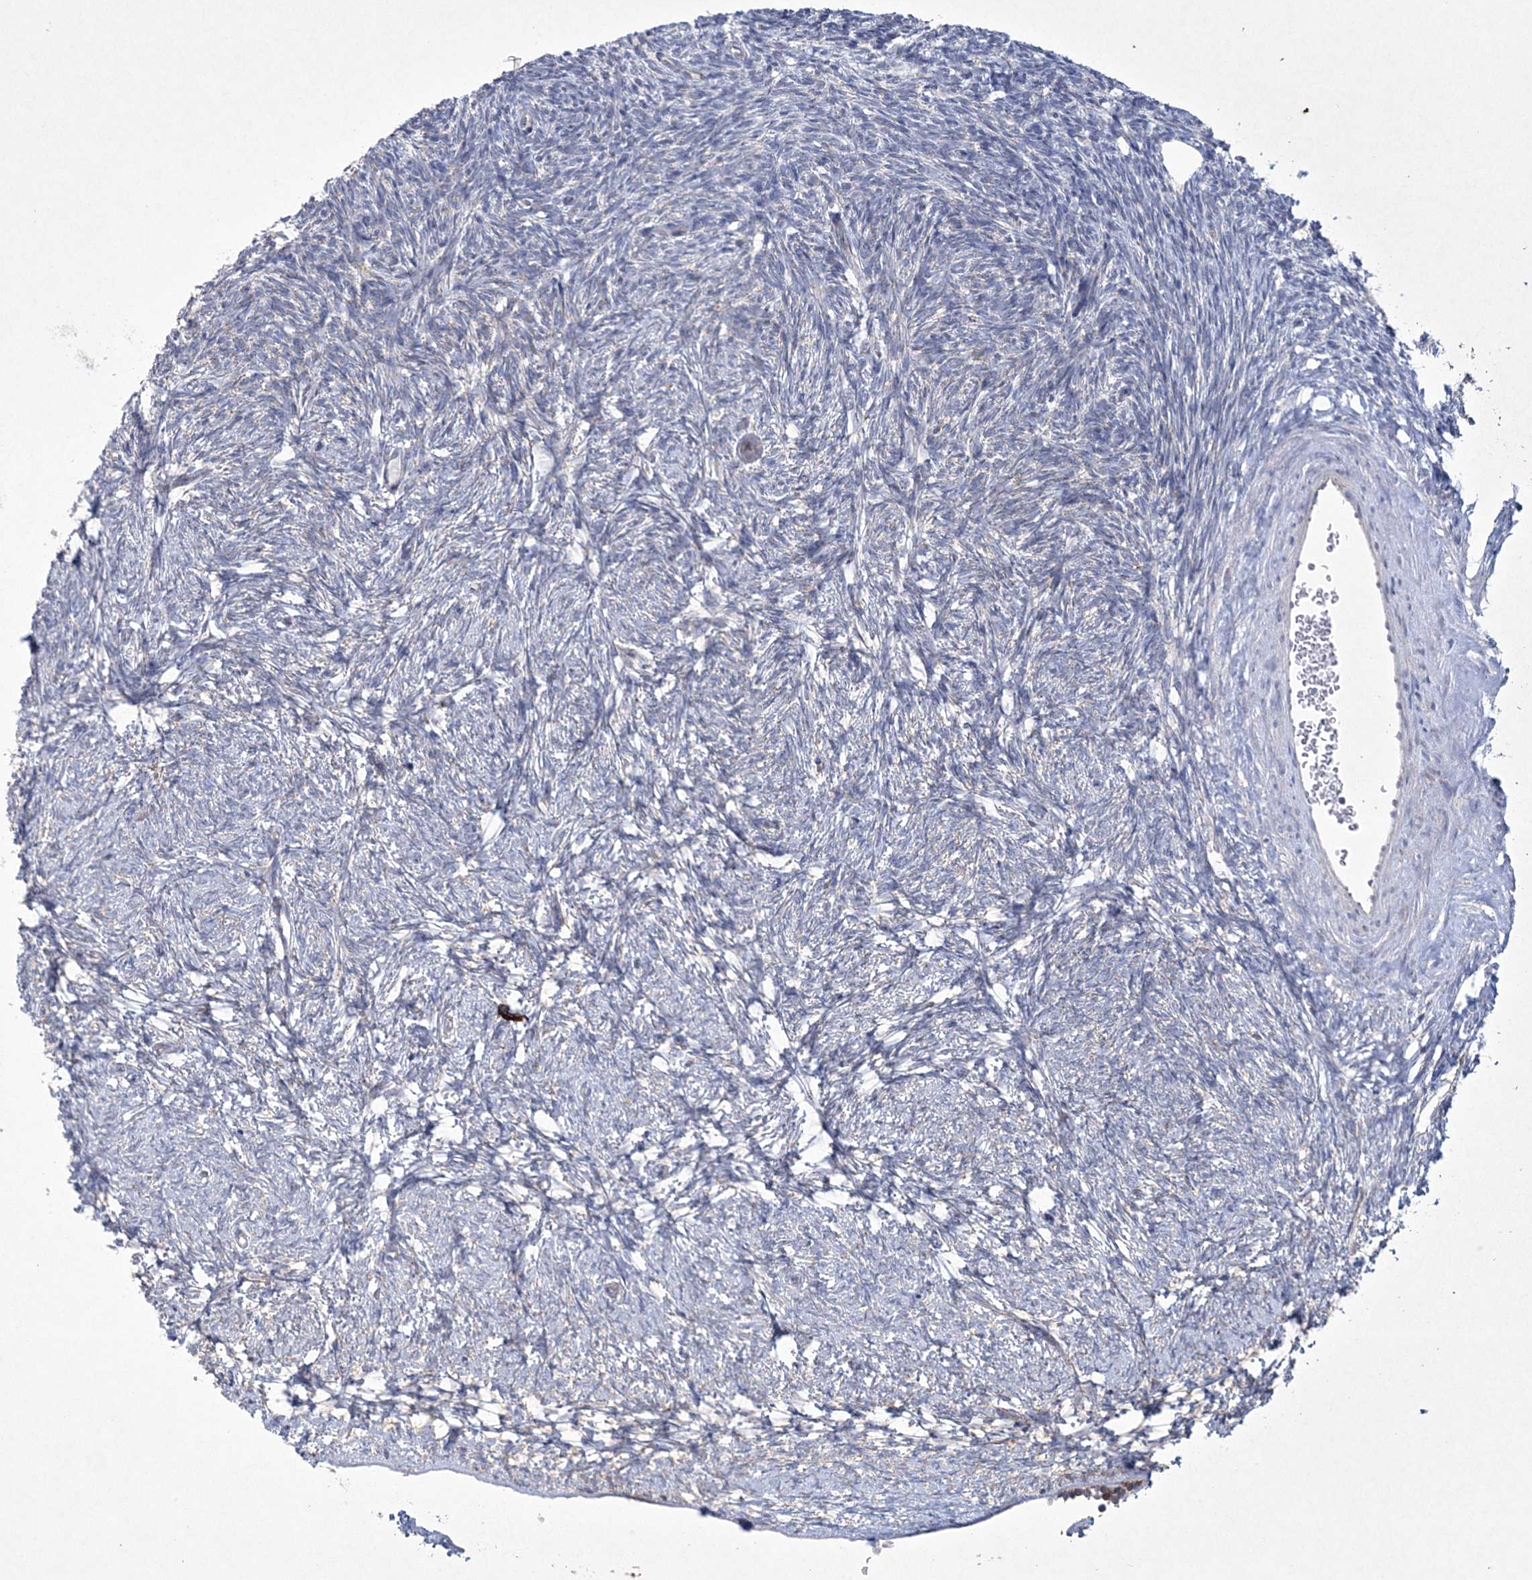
{"staining": {"intensity": "negative", "quantity": "none", "location": "none"}, "tissue": "ovary", "cell_type": "Ovarian stroma cells", "image_type": "normal", "snomed": [{"axis": "morphology", "description": "Normal tissue, NOS"}, {"axis": "topography", "description": "Ovary"}], "caption": "The IHC image has no significant positivity in ovarian stroma cells of ovary. Nuclei are stained in blue.", "gene": "CES4A", "patient": {"sex": "female", "age": 34}}